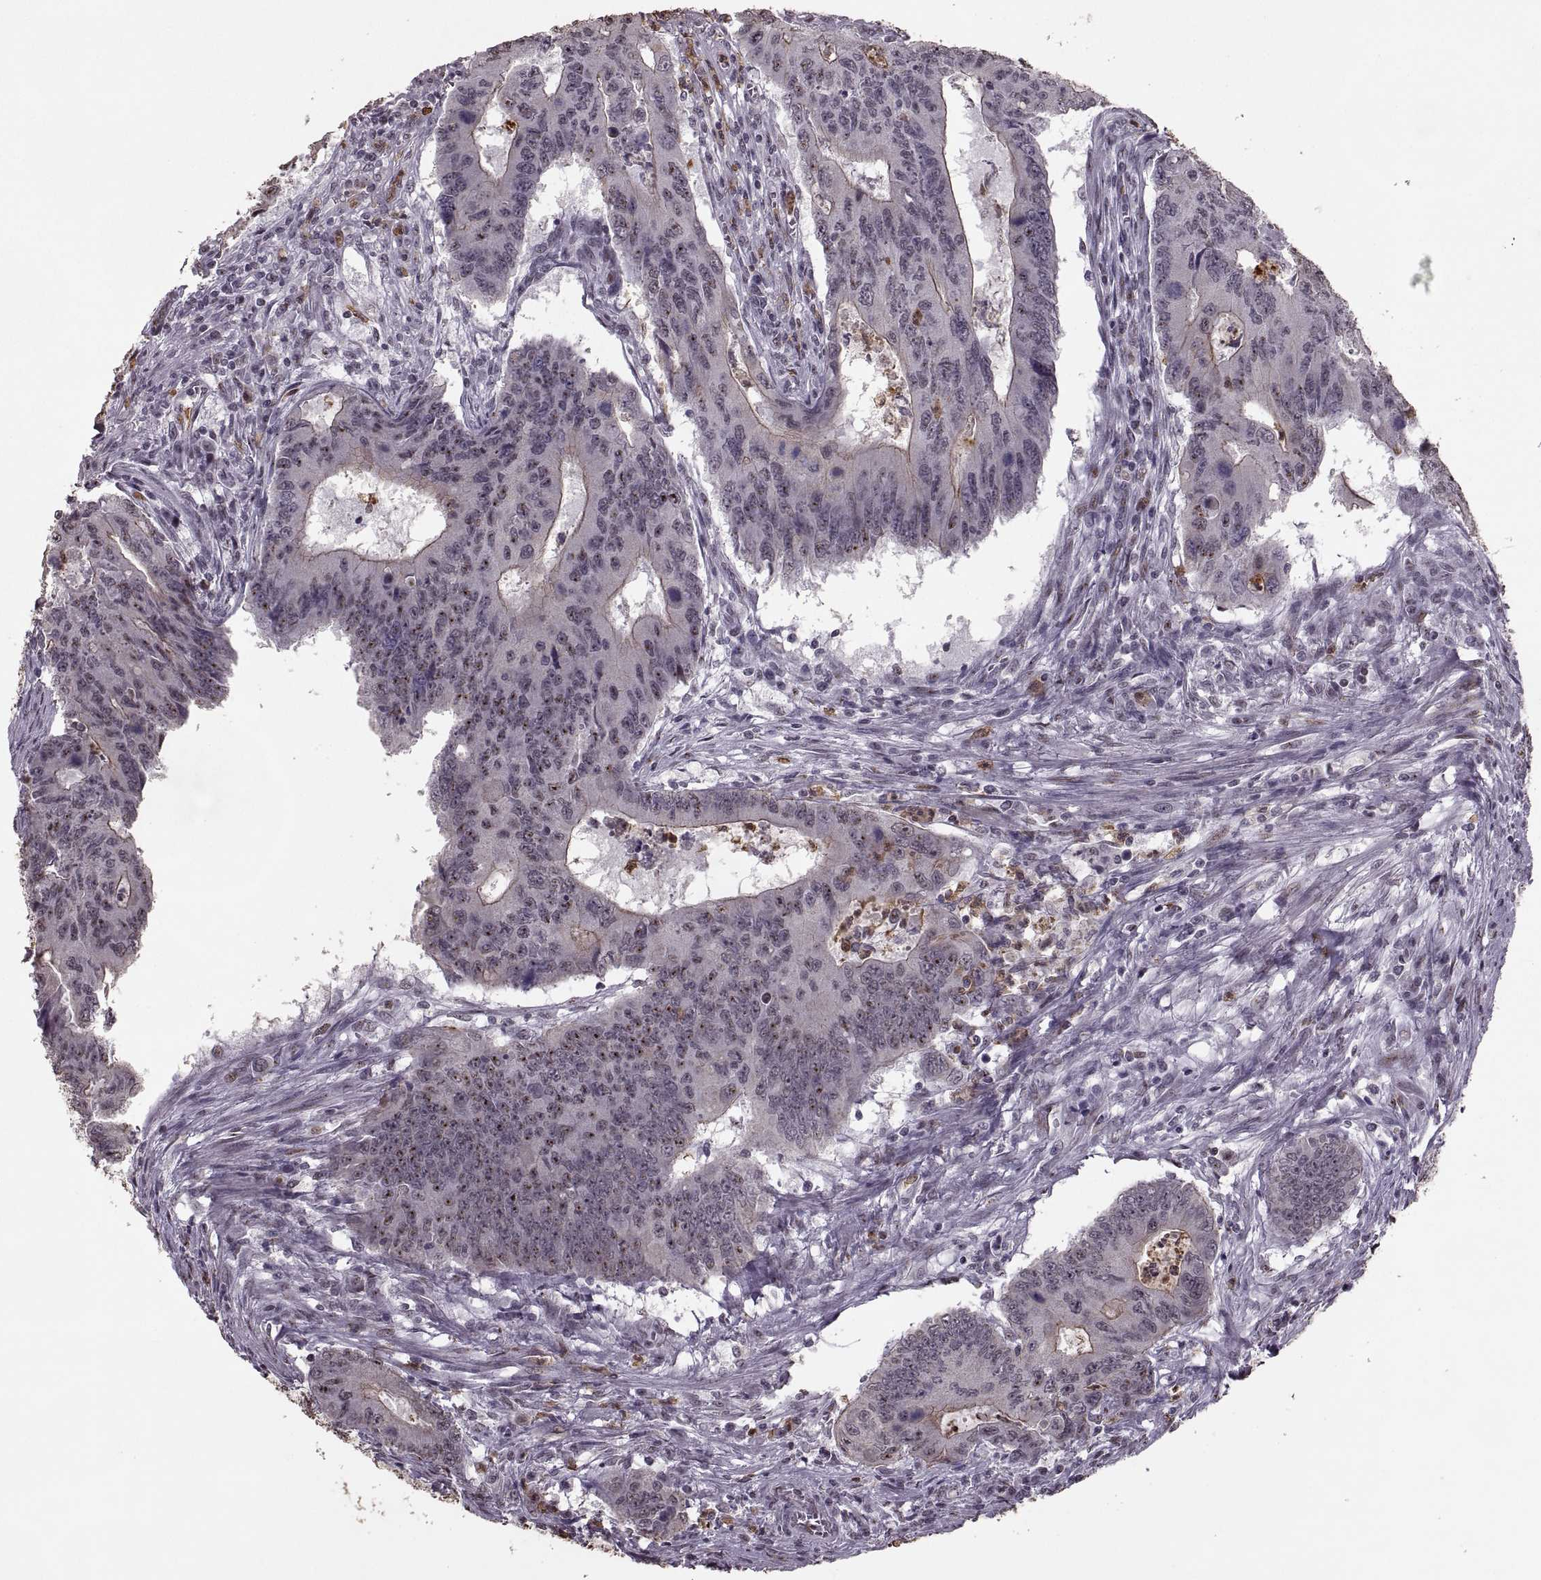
{"staining": {"intensity": "negative", "quantity": "none", "location": "none"}, "tissue": "colorectal cancer", "cell_type": "Tumor cells", "image_type": "cancer", "snomed": [{"axis": "morphology", "description": "Adenocarcinoma, NOS"}, {"axis": "topography", "description": "Colon"}], "caption": "Human adenocarcinoma (colorectal) stained for a protein using immunohistochemistry reveals no expression in tumor cells.", "gene": "PALS1", "patient": {"sex": "male", "age": 53}}